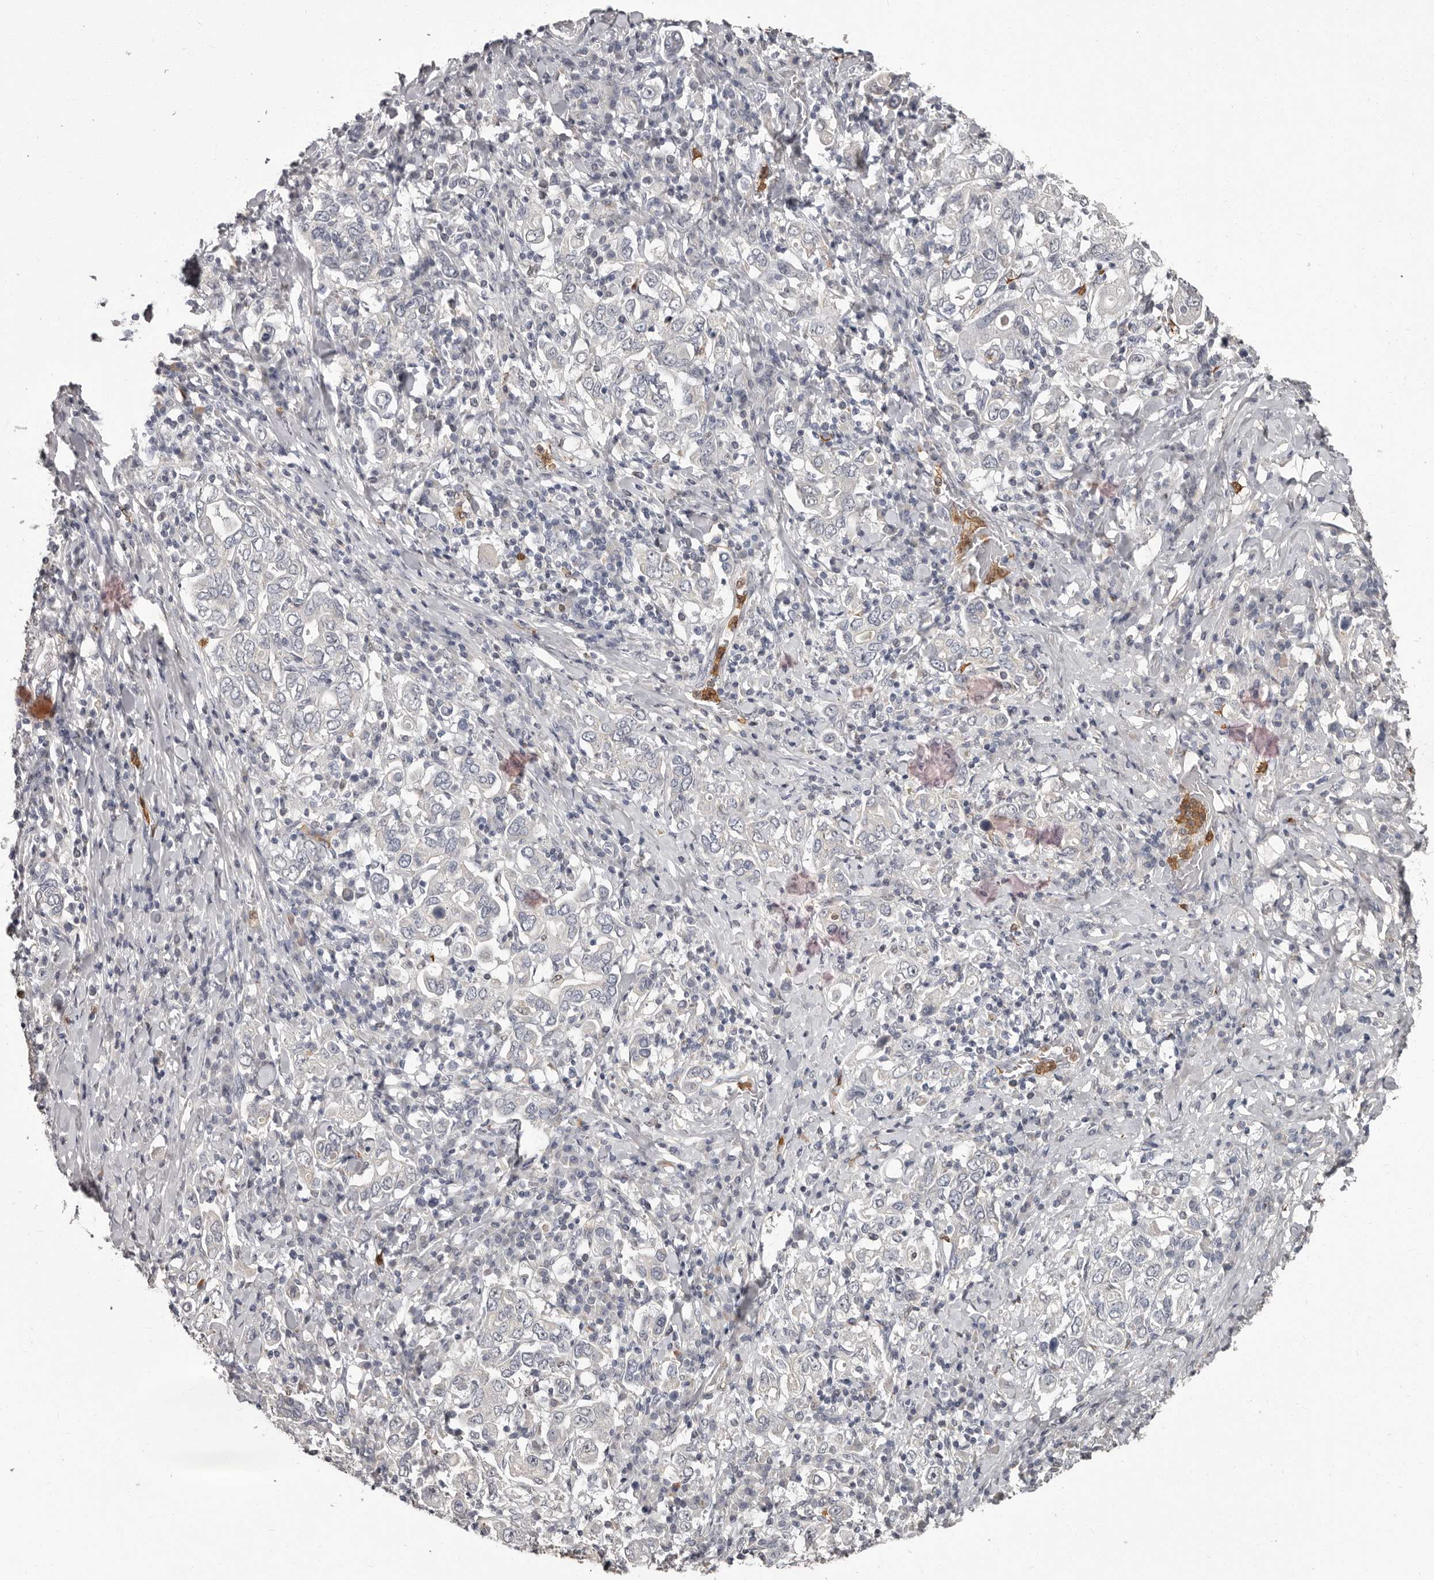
{"staining": {"intensity": "negative", "quantity": "none", "location": "none"}, "tissue": "stomach cancer", "cell_type": "Tumor cells", "image_type": "cancer", "snomed": [{"axis": "morphology", "description": "Adenocarcinoma, NOS"}, {"axis": "topography", "description": "Stomach, upper"}], "caption": "High power microscopy photomicrograph of an immunohistochemistry (IHC) image of adenocarcinoma (stomach), revealing no significant expression in tumor cells.", "gene": "GPR157", "patient": {"sex": "male", "age": 62}}